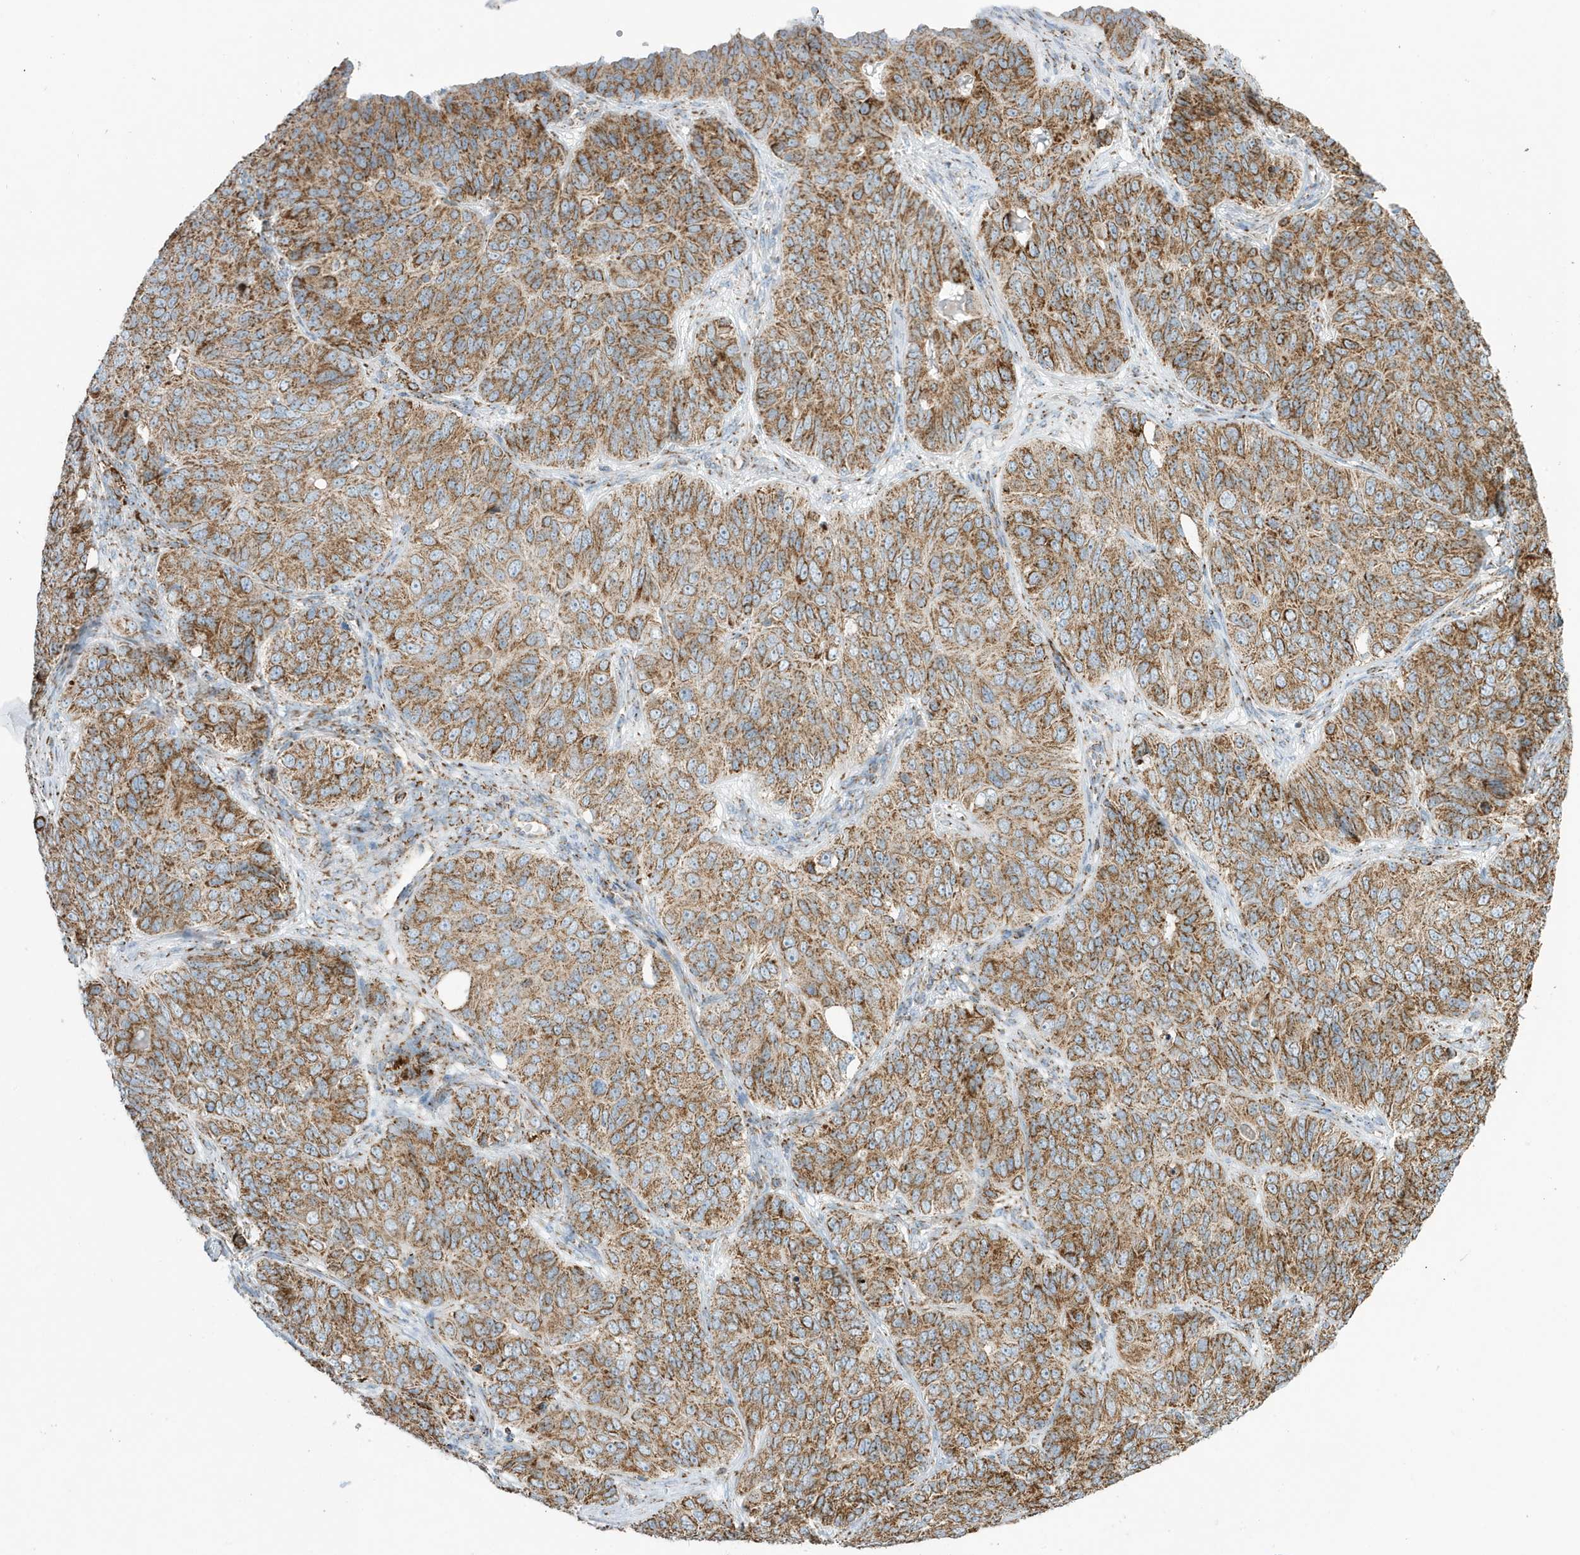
{"staining": {"intensity": "moderate", "quantity": ">75%", "location": "cytoplasmic/membranous"}, "tissue": "ovarian cancer", "cell_type": "Tumor cells", "image_type": "cancer", "snomed": [{"axis": "morphology", "description": "Carcinoma, endometroid"}, {"axis": "topography", "description": "Ovary"}], "caption": "High-magnification brightfield microscopy of endometroid carcinoma (ovarian) stained with DAB (brown) and counterstained with hematoxylin (blue). tumor cells exhibit moderate cytoplasmic/membranous positivity is identified in approximately>75% of cells. (Brightfield microscopy of DAB IHC at high magnification).", "gene": "ATP5ME", "patient": {"sex": "female", "age": 51}}